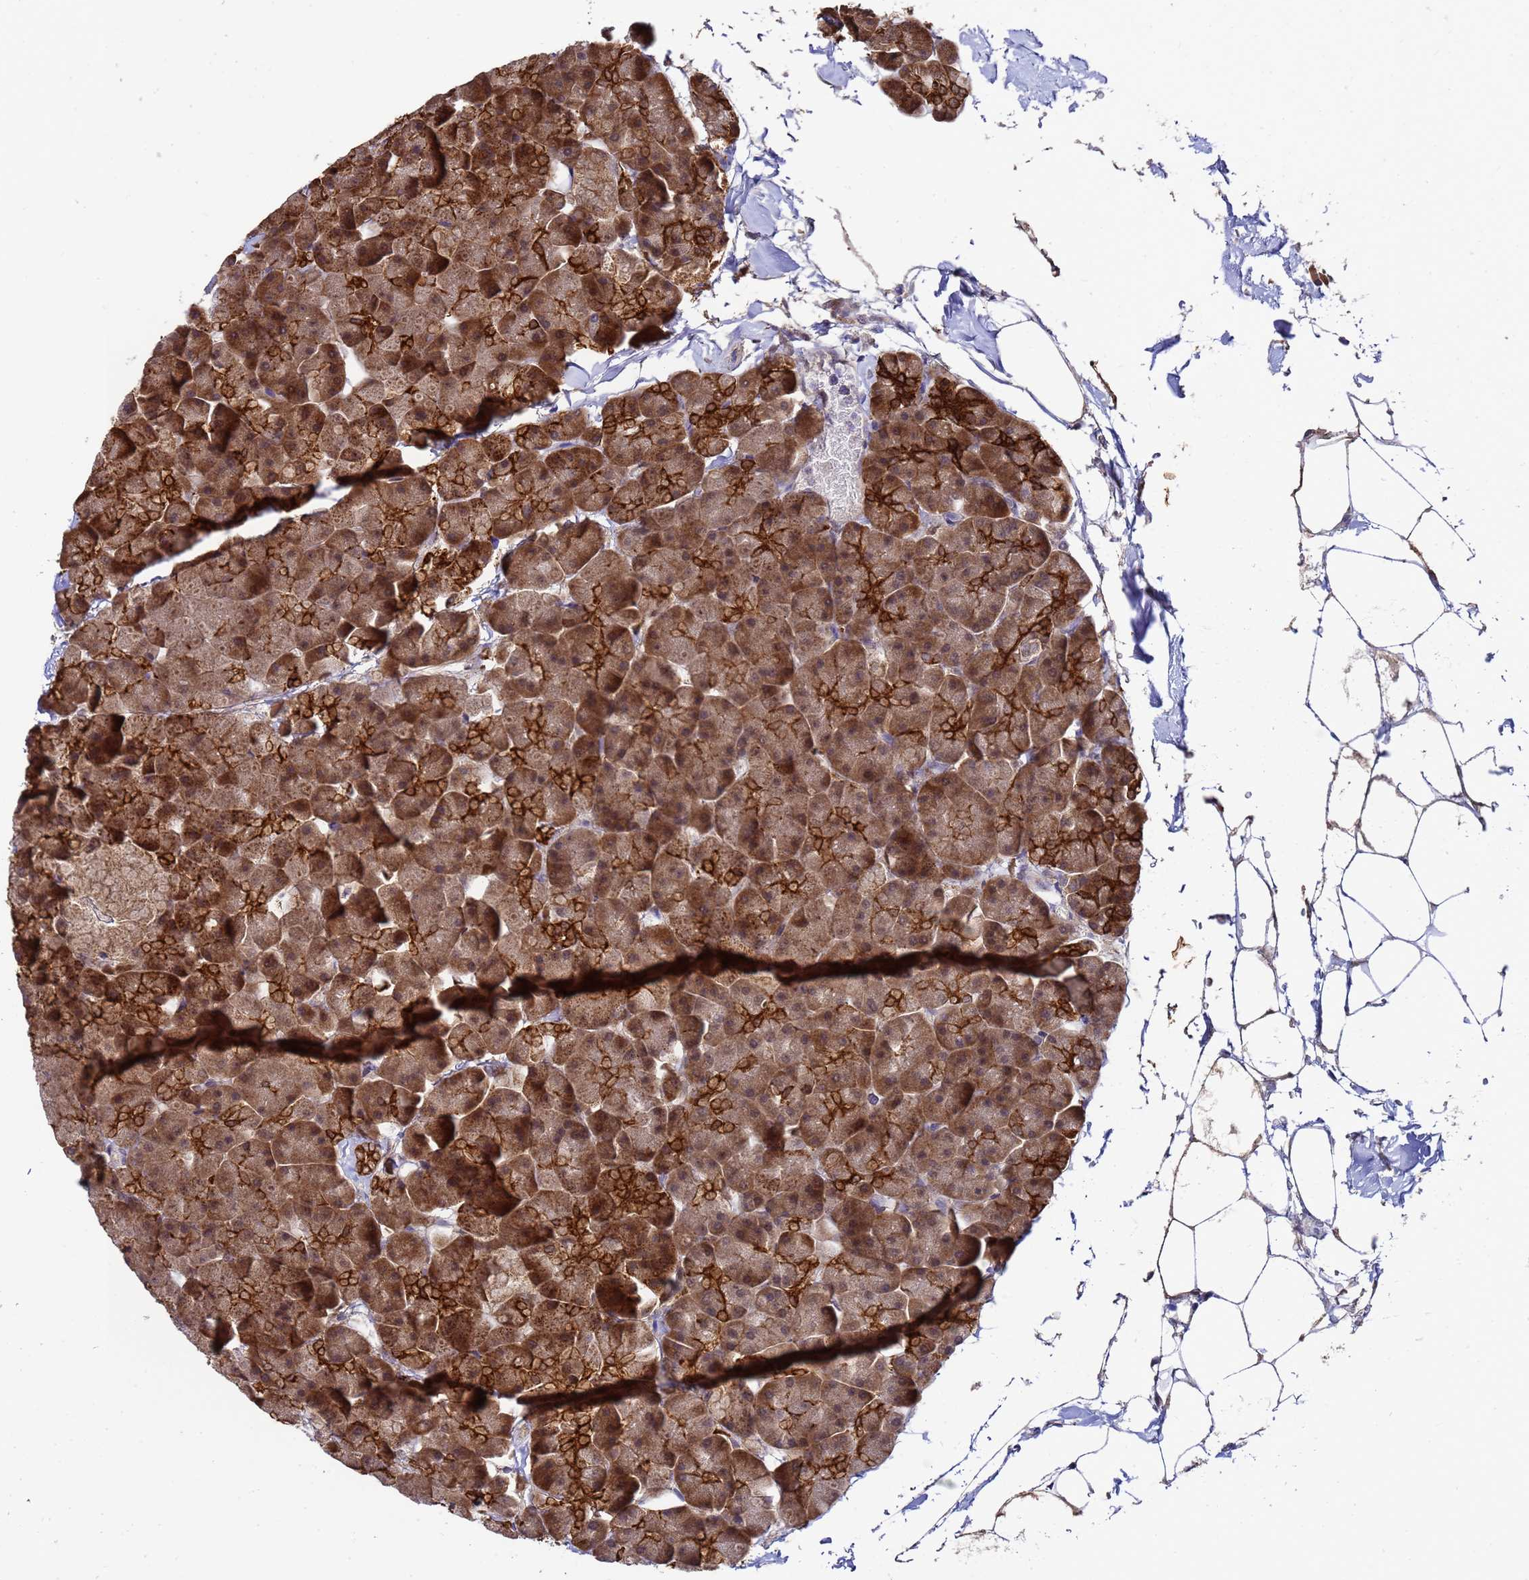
{"staining": {"intensity": "strong", "quantity": ">75%", "location": "cytoplasmic/membranous"}, "tissue": "pancreas", "cell_type": "Exocrine glandular cells", "image_type": "normal", "snomed": [{"axis": "morphology", "description": "Normal tissue, NOS"}, {"axis": "topography", "description": "Pancreas"}], "caption": "Protein staining by IHC exhibits strong cytoplasmic/membranous expression in about >75% of exocrine glandular cells in benign pancreas. The staining was performed using DAB (3,3'-diaminobenzidine) to visualize the protein expression in brown, while the nuclei were stained in blue with hematoxylin (Magnification: 20x).", "gene": "ANAPC13", "patient": {"sex": "male", "age": 35}}